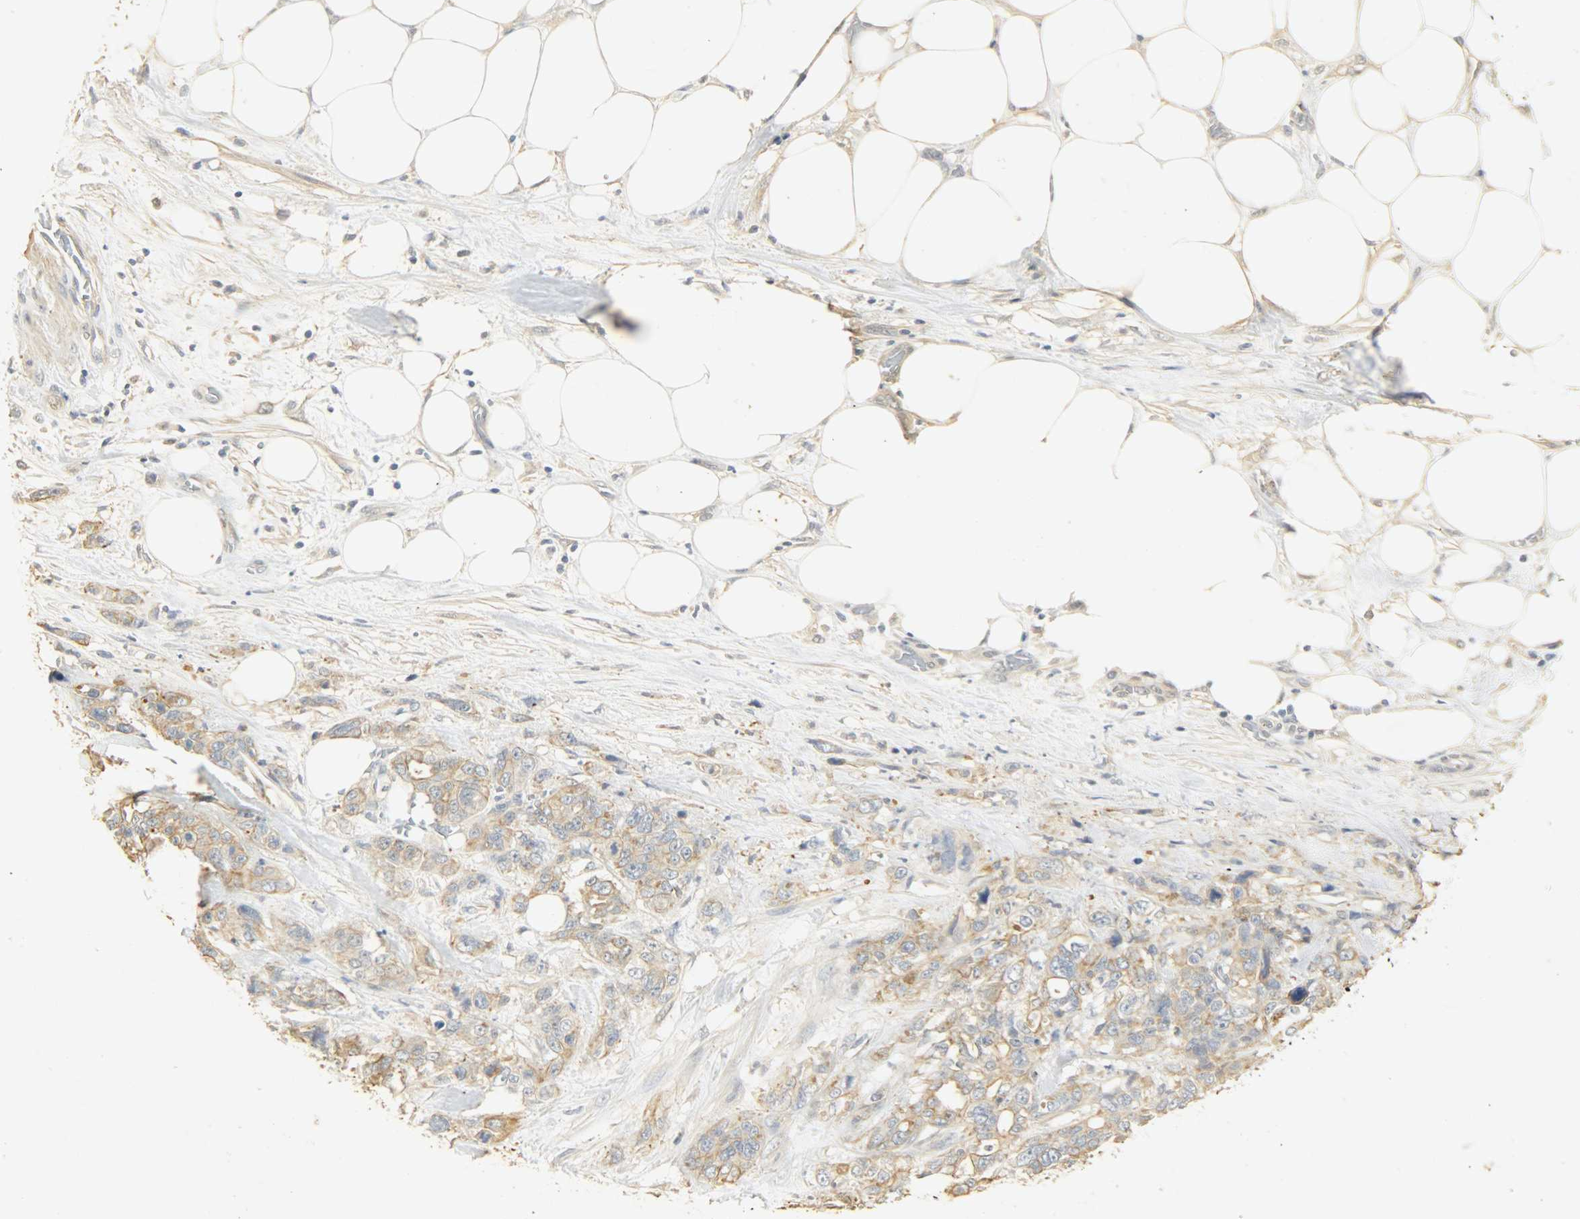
{"staining": {"intensity": "moderate", "quantity": ">75%", "location": "cytoplasmic/membranous"}, "tissue": "pancreatic cancer", "cell_type": "Tumor cells", "image_type": "cancer", "snomed": [{"axis": "morphology", "description": "Adenocarcinoma, NOS"}, {"axis": "topography", "description": "Pancreas"}], "caption": "Tumor cells demonstrate medium levels of moderate cytoplasmic/membranous staining in about >75% of cells in adenocarcinoma (pancreatic). Immunohistochemistry (ihc) stains the protein in brown and the nuclei are stained blue.", "gene": "USP13", "patient": {"sex": "male", "age": 46}}